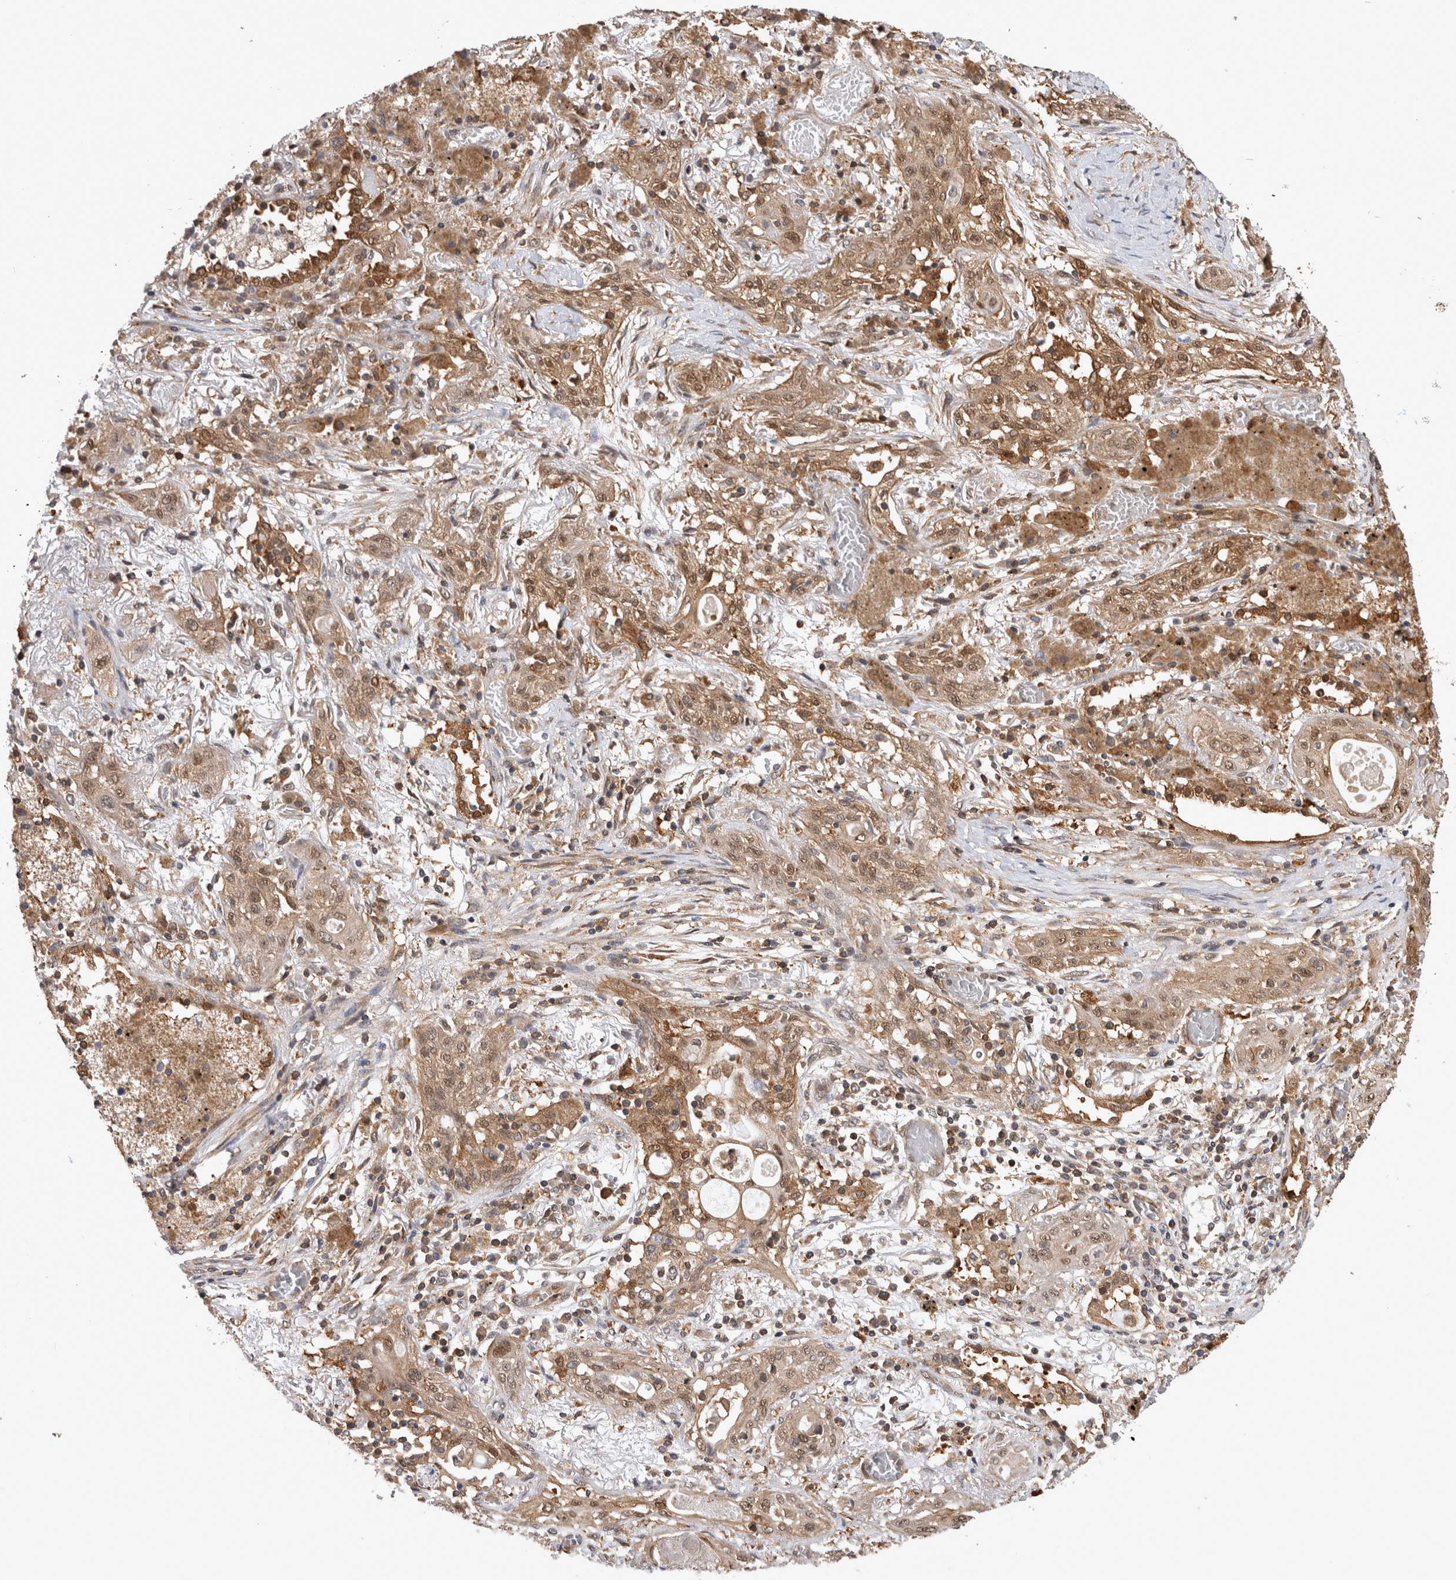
{"staining": {"intensity": "moderate", "quantity": ">75%", "location": "cytoplasmic/membranous,nuclear"}, "tissue": "lung cancer", "cell_type": "Tumor cells", "image_type": "cancer", "snomed": [{"axis": "morphology", "description": "Squamous cell carcinoma, NOS"}, {"axis": "topography", "description": "Lung"}], "caption": "DAB (3,3'-diaminobenzidine) immunohistochemical staining of lung squamous cell carcinoma reveals moderate cytoplasmic/membranous and nuclear protein staining in approximately >75% of tumor cells. The staining was performed using DAB to visualize the protein expression in brown, while the nuclei were stained in blue with hematoxylin (Magnification: 20x).", "gene": "ASTN2", "patient": {"sex": "female", "age": 47}}